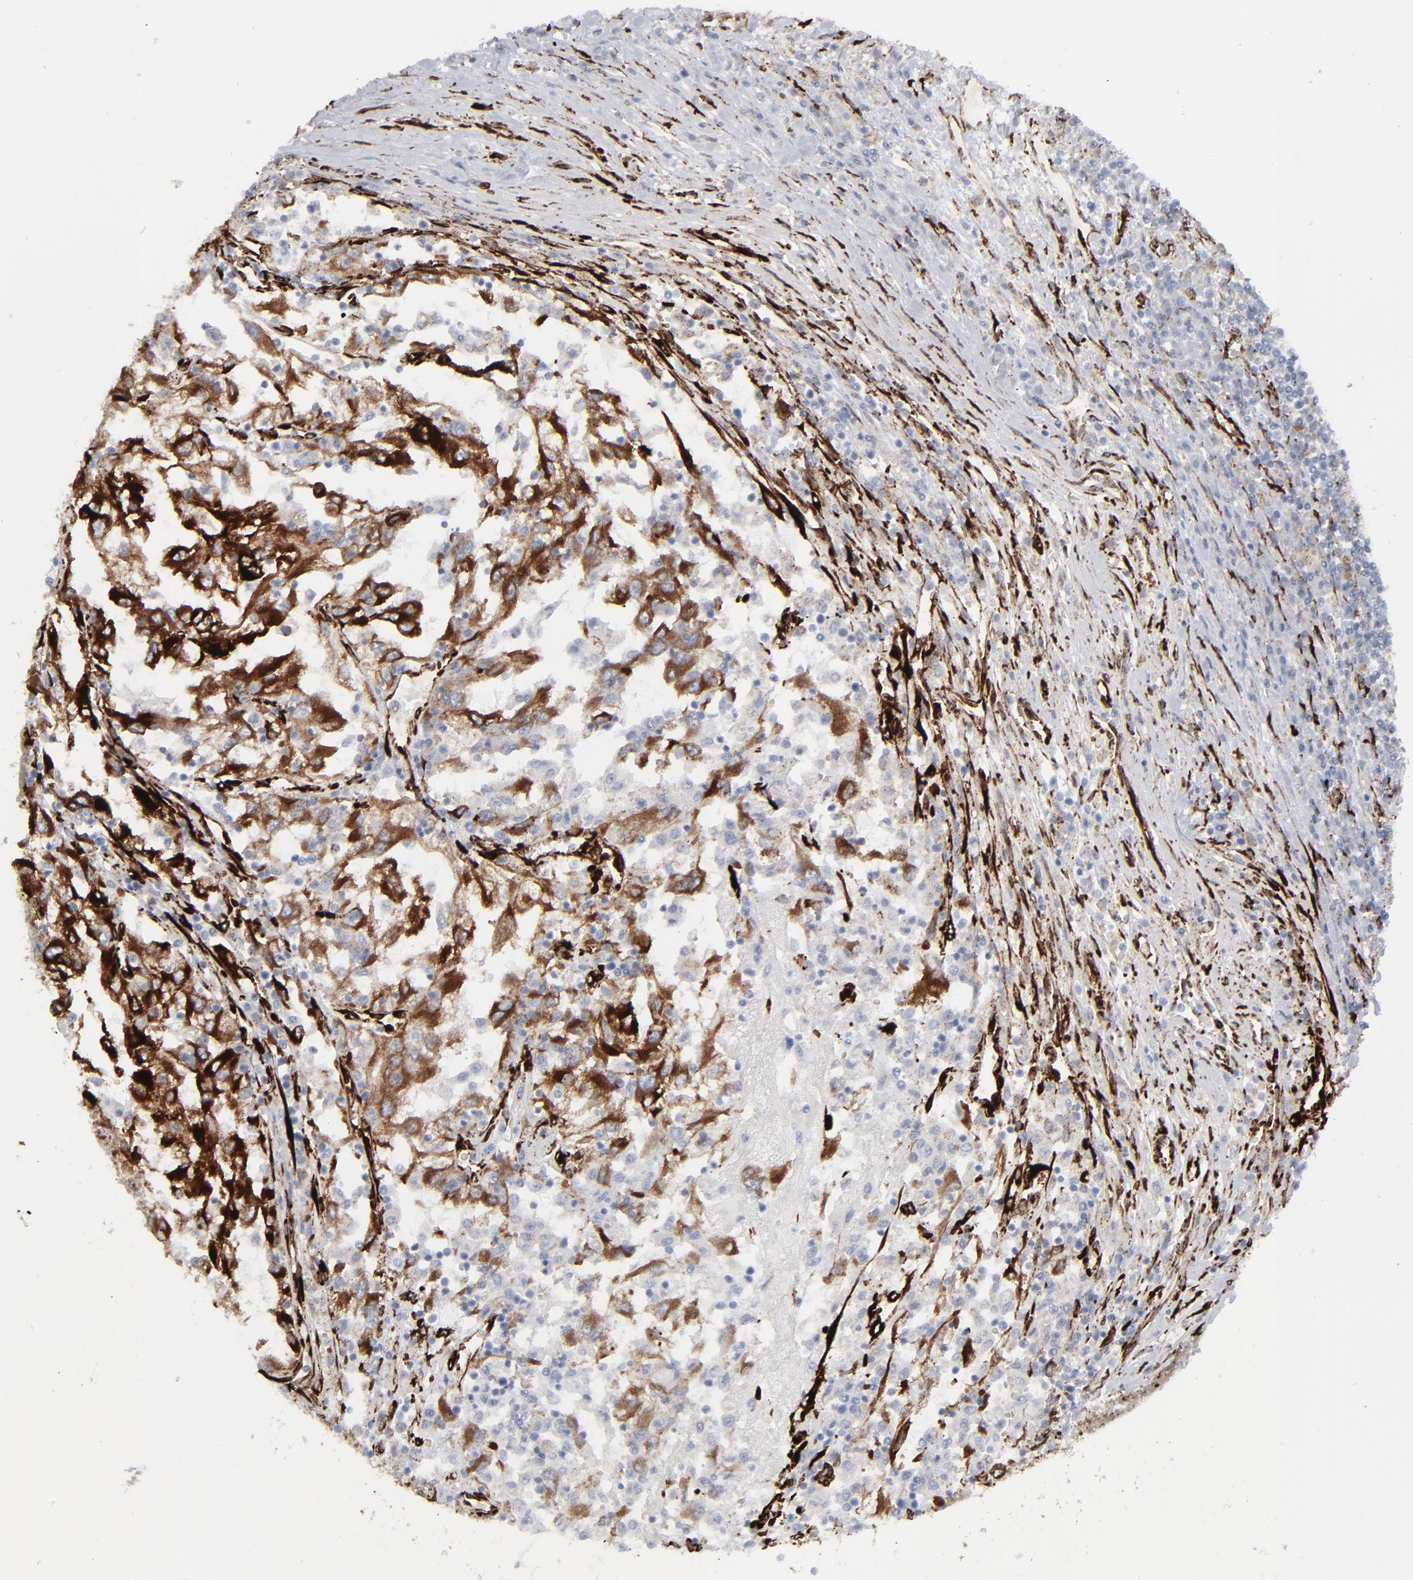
{"staining": {"intensity": "strong", "quantity": "25%-75%", "location": "cytoplasmic/membranous"}, "tissue": "renal cancer", "cell_type": "Tumor cells", "image_type": "cancer", "snomed": [{"axis": "morphology", "description": "Normal tissue, NOS"}, {"axis": "morphology", "description": "Adenocarcinoma, NOS"}, {"axis": "topography", "description": "Kidney"}], "caption": "A high amount of strong cytoplasmic/membranous expression is present in approximately 25%-75% of tumor cells in renal cancer (adenocarcinoma) tissue.", "gene": "SPARC", "patient": {"sex": "male", "age": 71}}